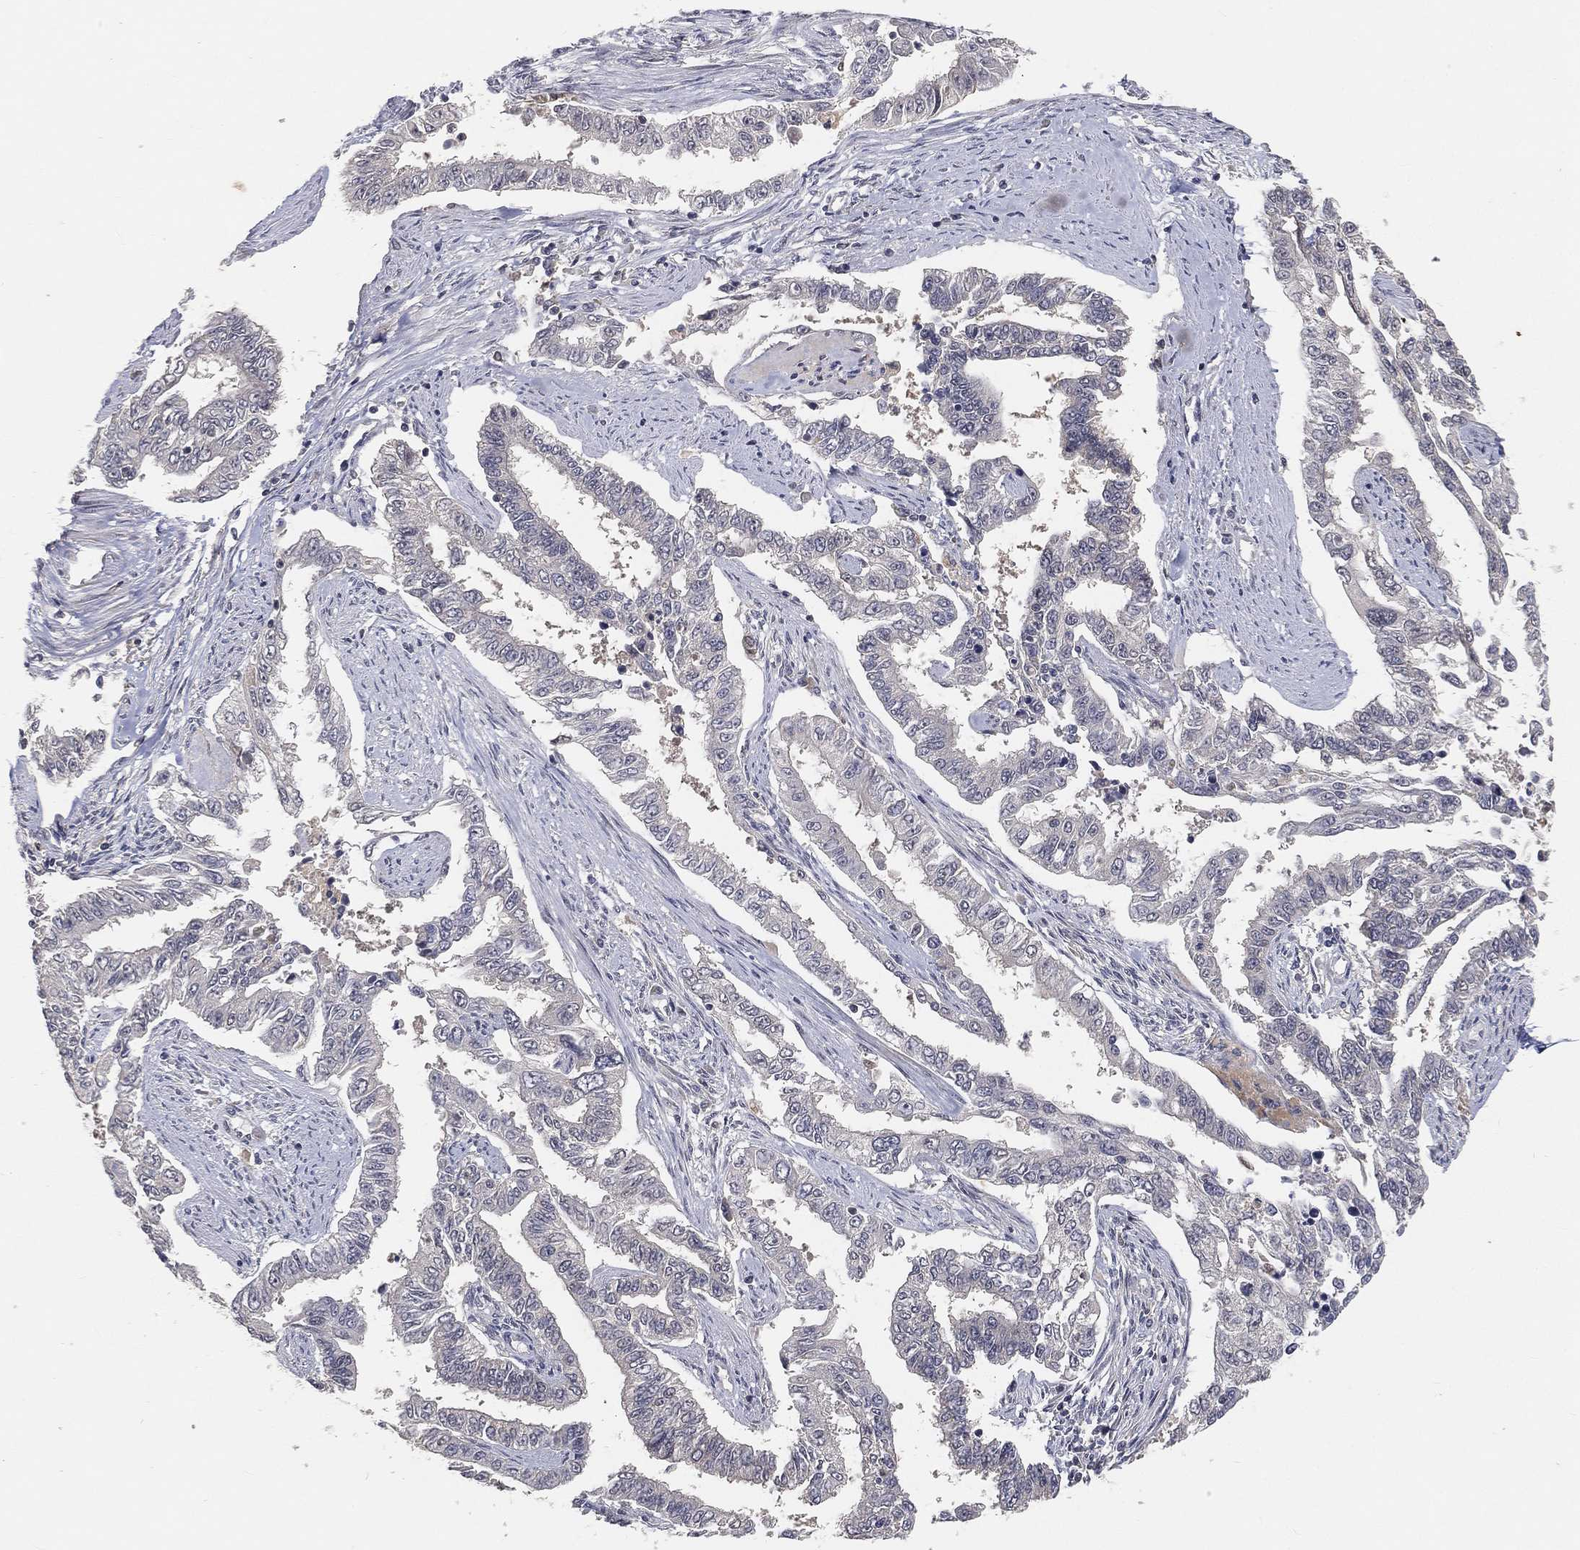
{"staining": {"intensity": "negative", "quantity": "none", "location": "none"}, "tissue": "endometrial cancer", "cell_type": "Tumor cells", "image_type": "cancer", "snomed": [{"axis": "morphology", "description": "Adenocarcinoma, NOS"}, {"axis": "topography", "description": "Uterus"}], "caption": "A micrograph of human endometrial cancer (adenocarcinoma) is negative for staining in tumor cells. (Stains: DAB (3,3'-diaminobenzidine) immunohistochemistry (IHC) with hematoxylin counter stain, Microscopy: brightfield microscopy at high magnification).", "gene": "MAPK1", "patient": {"sex": "female", "age": 59}}